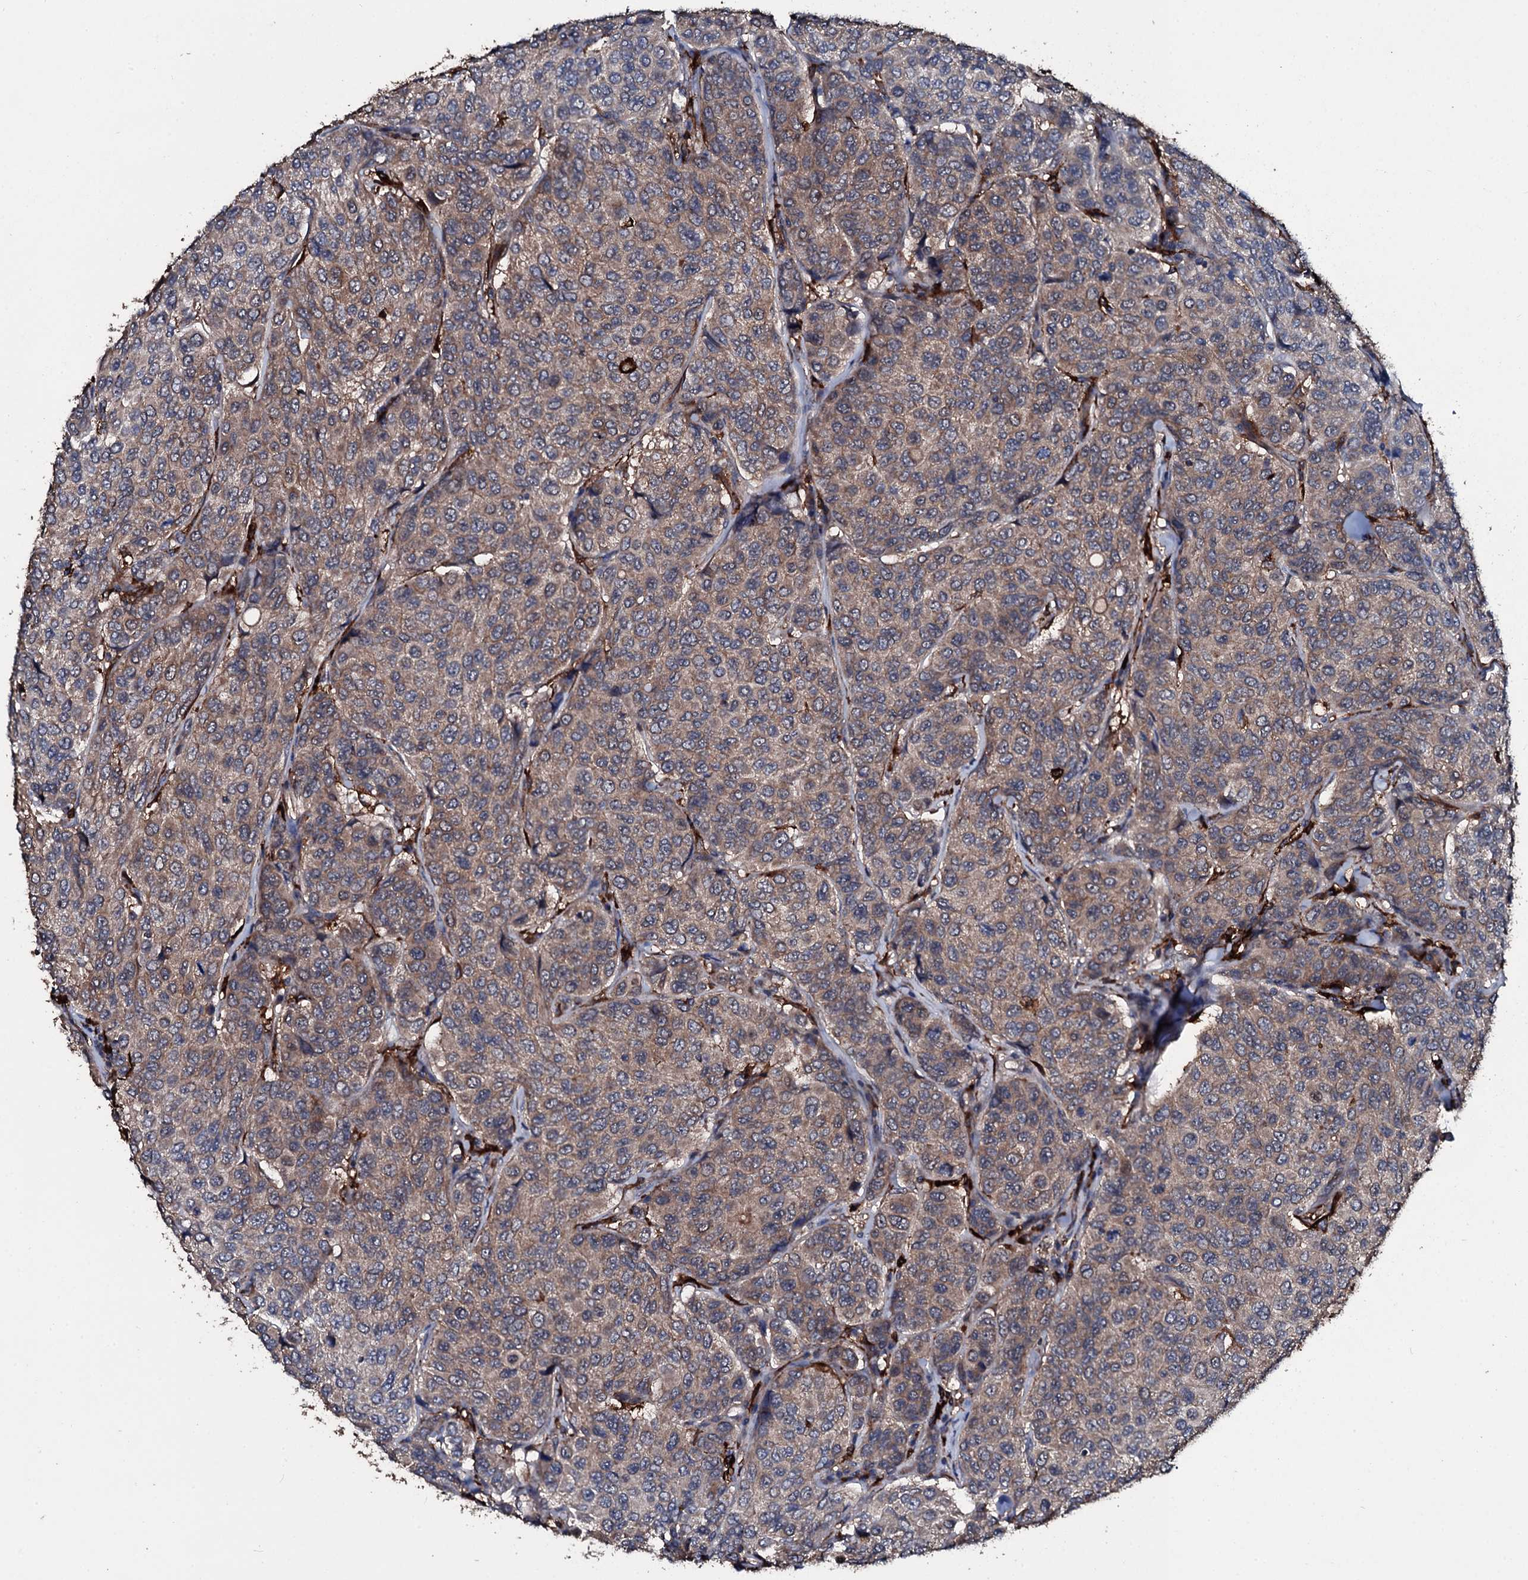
{"staining": {"intensity": "weak", "quantity": ">75%", "location": "cytoplasmic/membranous"}, "tissue": "breast cancer", "cell_type": "Tumor cells", "image_type": "cancer", "snomed": [{"axis": "morphology", "description": "Duct carcinoma"}, {"axis": "topography", "description": "Breast"}], "caption": "This image shows breast cancer (invasive ductal carcinoma) stained with immunohistochemistry to label a protein in brown. The cytoplasmic/membranous of tumor cells show weak positivity for the protein. Nuclei are counter-stained blue.", "gene": "TPGS2", "patient": {"sex": "female", "age": 55}}